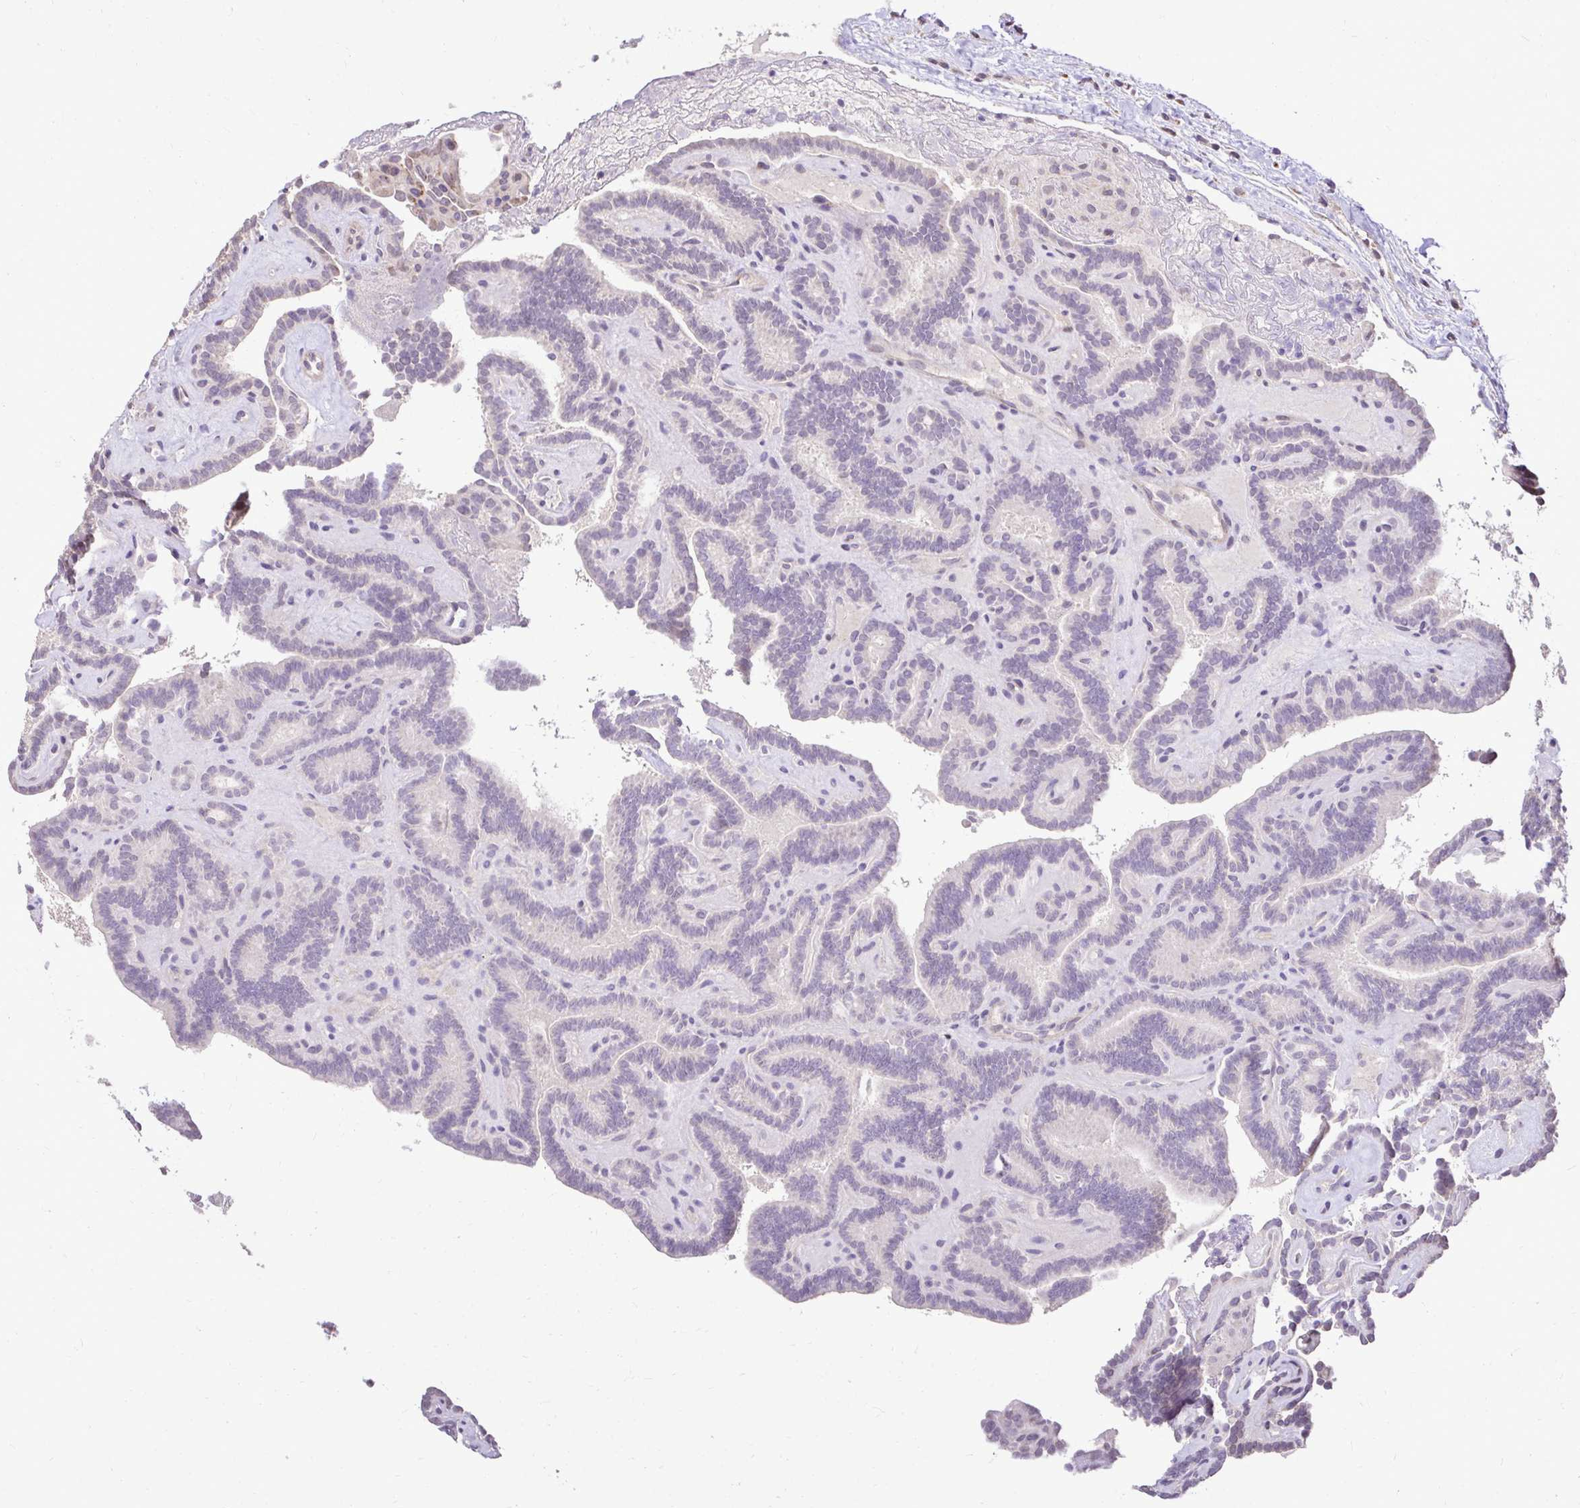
{"staining": {"intensity": "negative", "quantity": "none", "location": "none"}, "tissue": "thyroid cancer", "cell_type": "Tumor cells", "image_type": "cancer", "snomed": [{"axis": "morphology", "description": "Papillary adenocarcinoma, NOS"}, {"axis": "topography", "description": "Thyroid gland"}], "caption": "Image shows no protein positivity in tumor cells of papillary adenocarcinoma (thyroid) tissue.", "gene": "KIAA1210", "patient": {"sex": "female", "age": 21}}